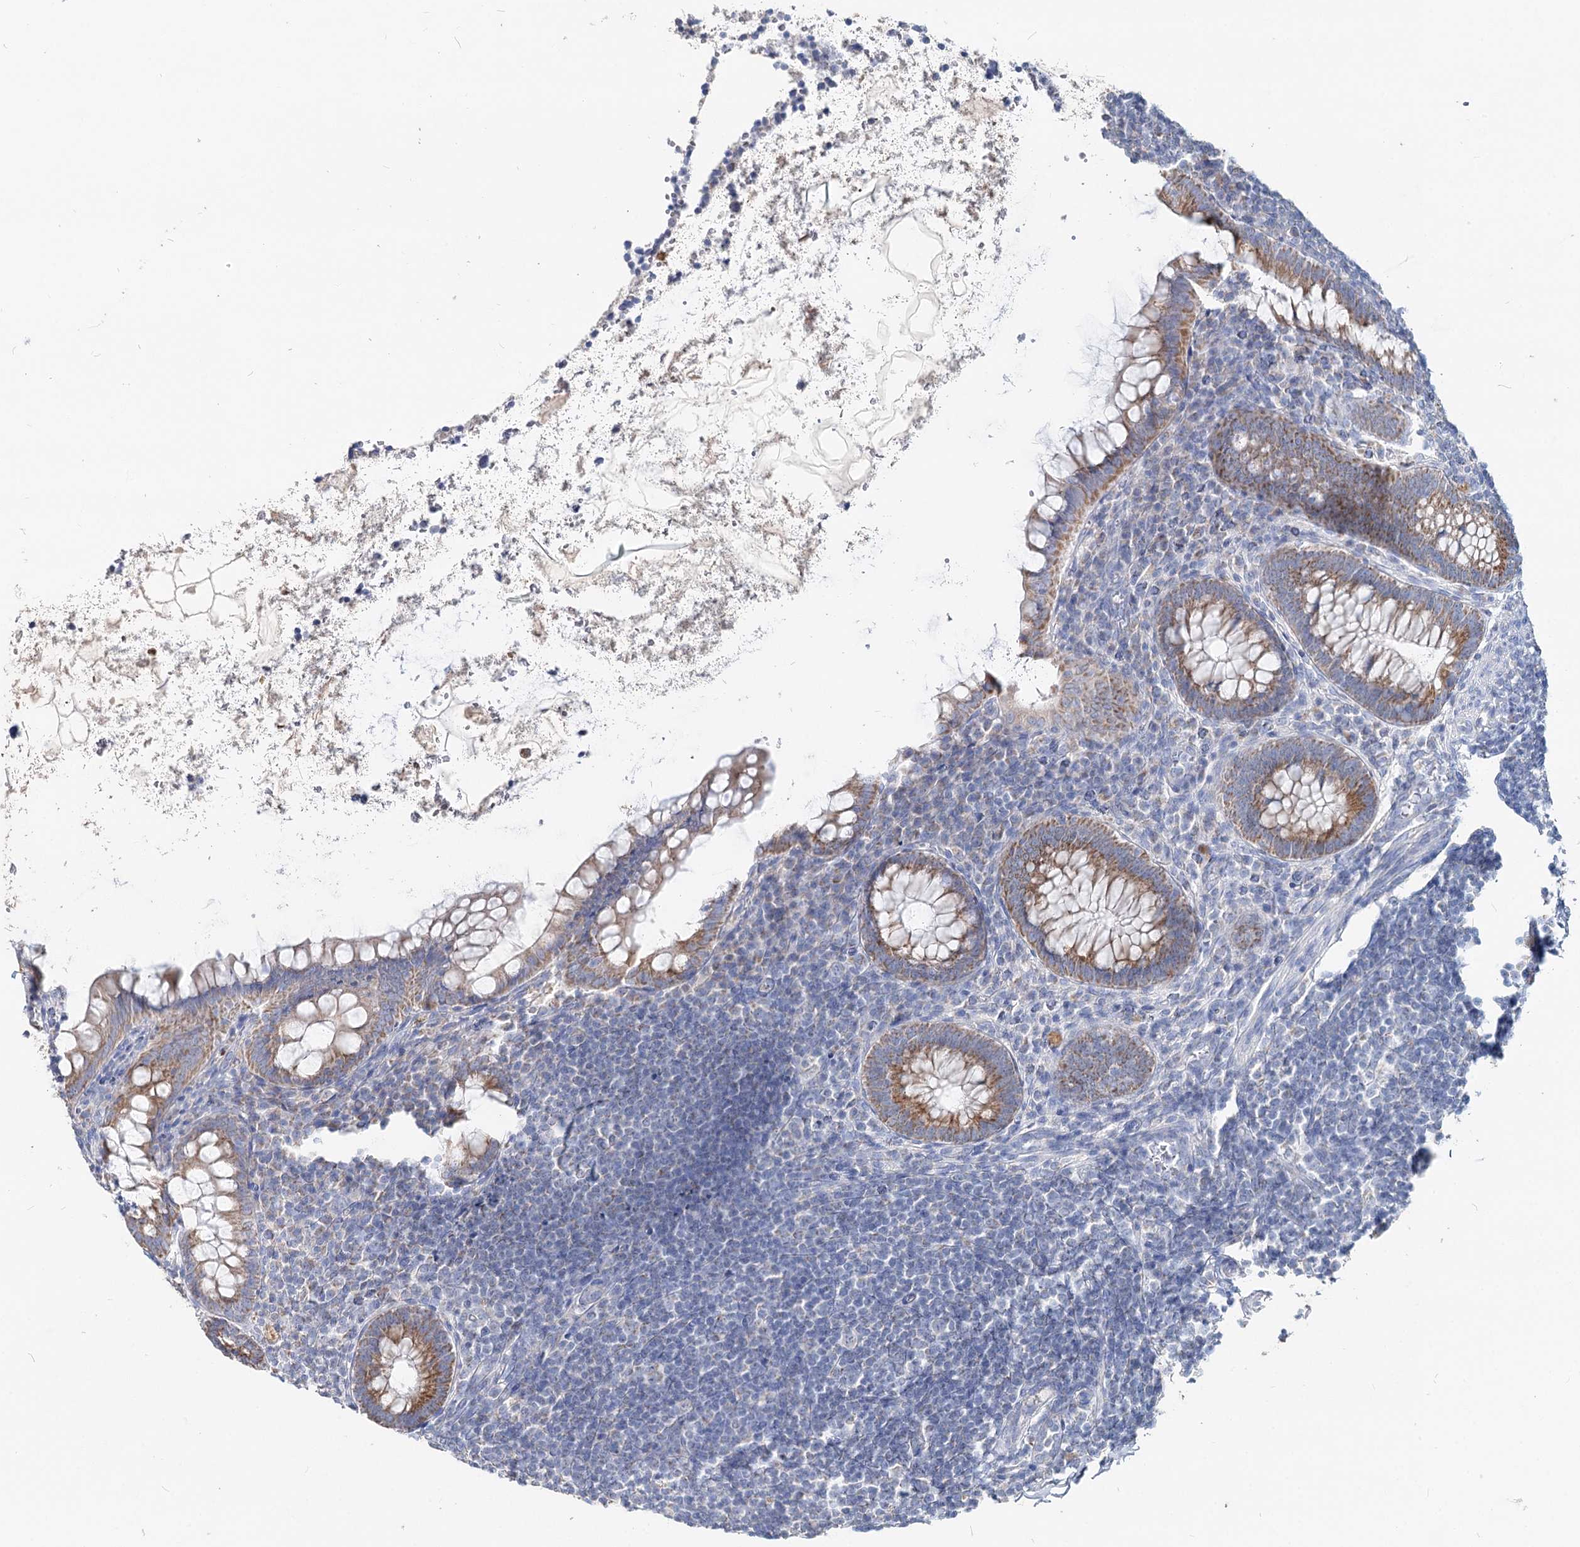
{"staining": {"intensity": "moderate", "quantity": ">75%", "location": "cytoplasmic/membranous"}, "tissue": "appendix", "cell_type": "Glandular cells", "image_type": "normal", "snomed": [{"axis": "morphology", "description": "Normal tissue, NOS"}, {"axis": "topography", "description": "Appendix"}], "caption": "Protein positivity by immunohistochemistry (IHC) displays moderate cytoplasmic/membranous staining in approximately >75% of glandular cells in normal appendix.", "gene": "MCCC2", "patient": {"sex": "female", "age": 33}}